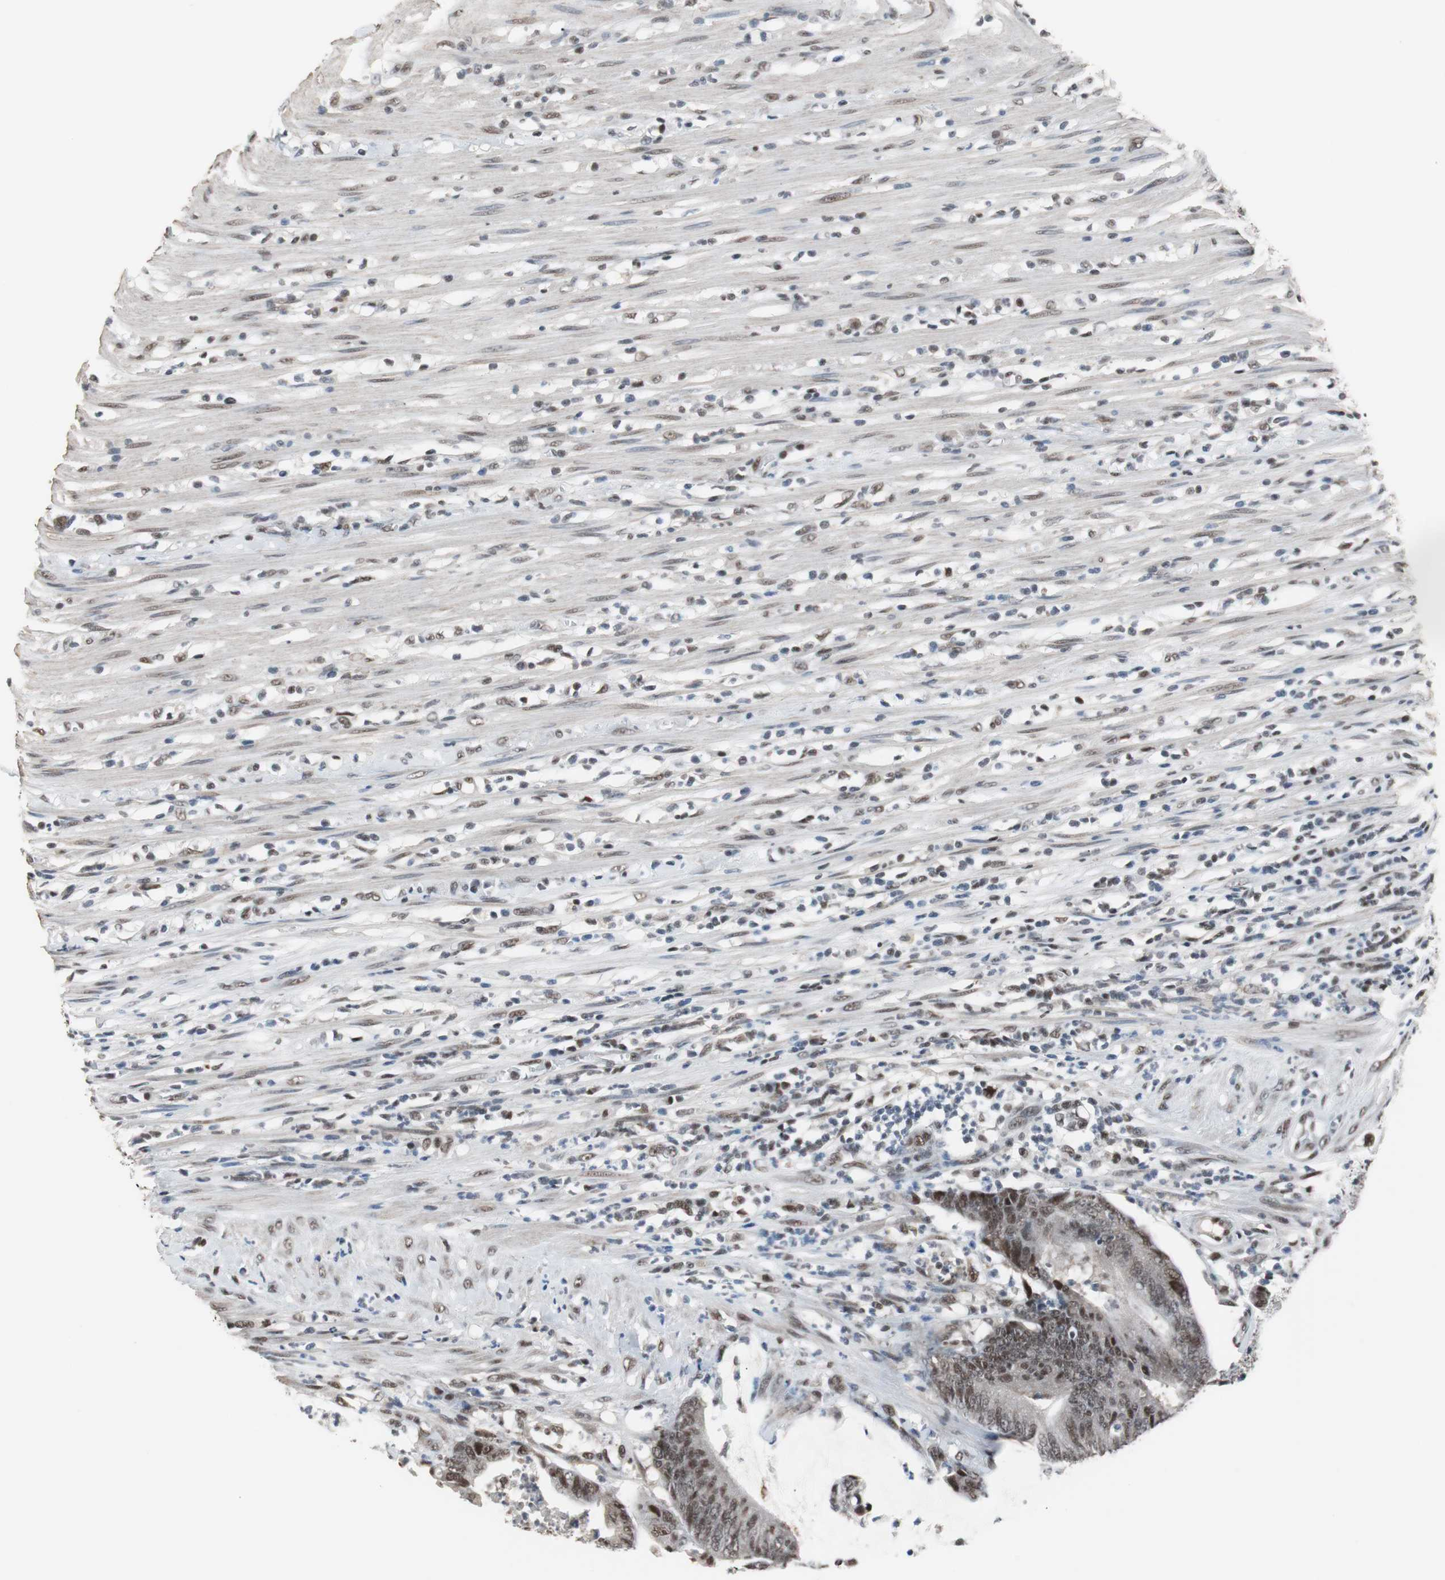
{"staining": {"intensity": "strong", "quantity": ">75%", "location": "nuclear"}, "tissue": "colorectal cancer", "cell_type": "Tumor cells", "image_type": "cancer", "snomed": [{"axis": "morphology", "description": "Adenocarcinoma, NOS"}, {"axis": "topography", "description": "Rectum"}], "caption": "A histopathology image of human colorectal adenocarcinoma stained for a protein shows strong nuclear brown staining in tumor cells. (Brightfield microscopy of DAB IHC at high magnification).", "gene": "TAF7", "patient": {"sex": "female", "age": 66}}